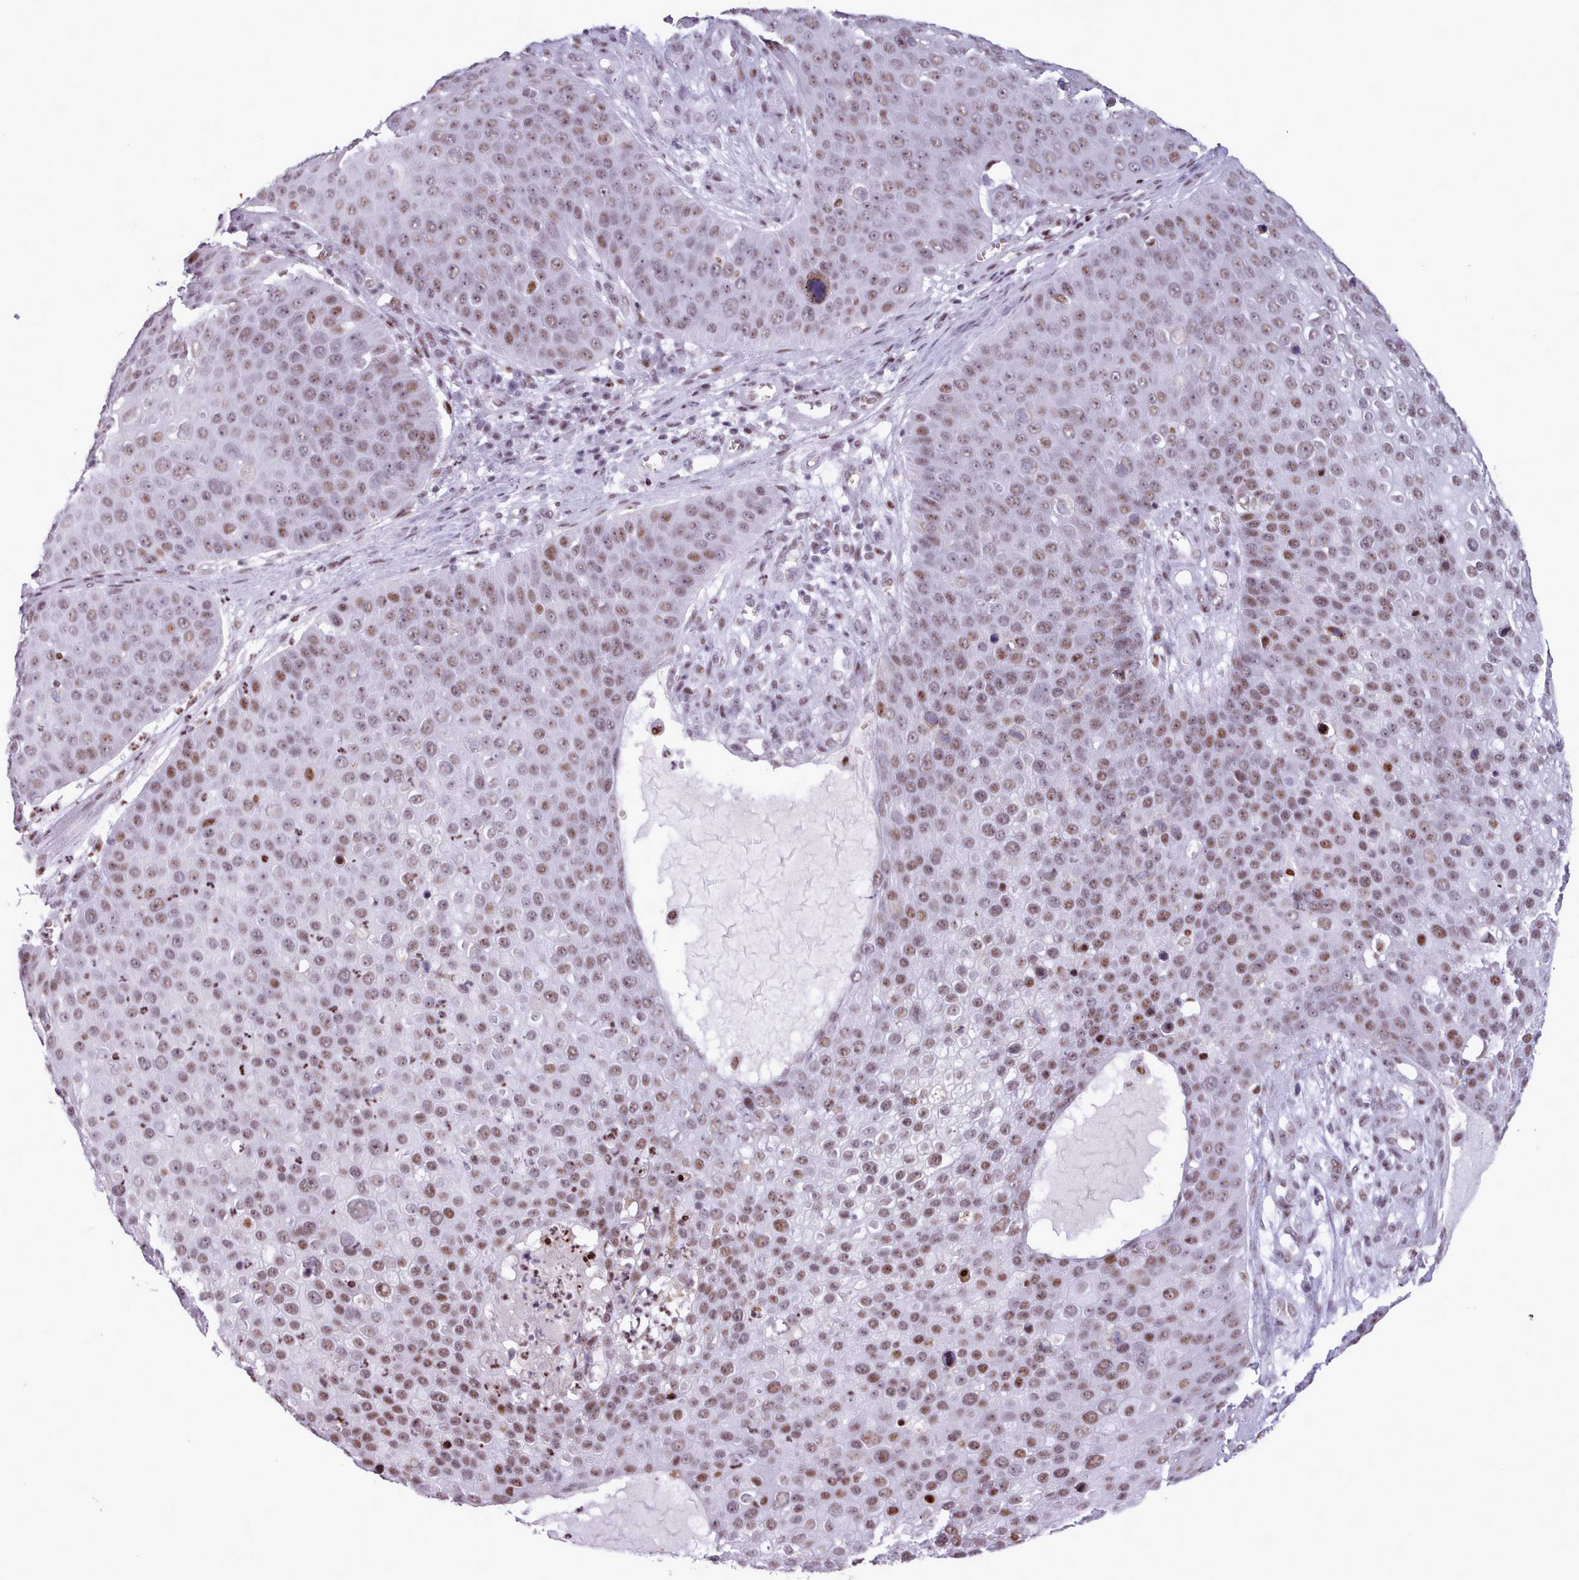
{"staining": {"intensity": "moderate", "quantity": ">75%", "location": "nuclear"}, "tissue": "skin cancer", "cell_type": "Tumor cells", "image_type": "cancer", "snomed": [{"axis": "morphology", "description": "Squamous cell carcinoma, NOS"}, {"axis": "topography", "description": "Skin"}], "caption": "Human squamous cell carcinoma (skin) stained with a protein marker reveals moderate staining in tumor cells.", "gene": "SRSF4", "patient": {"sex": "male", "age": 71}}